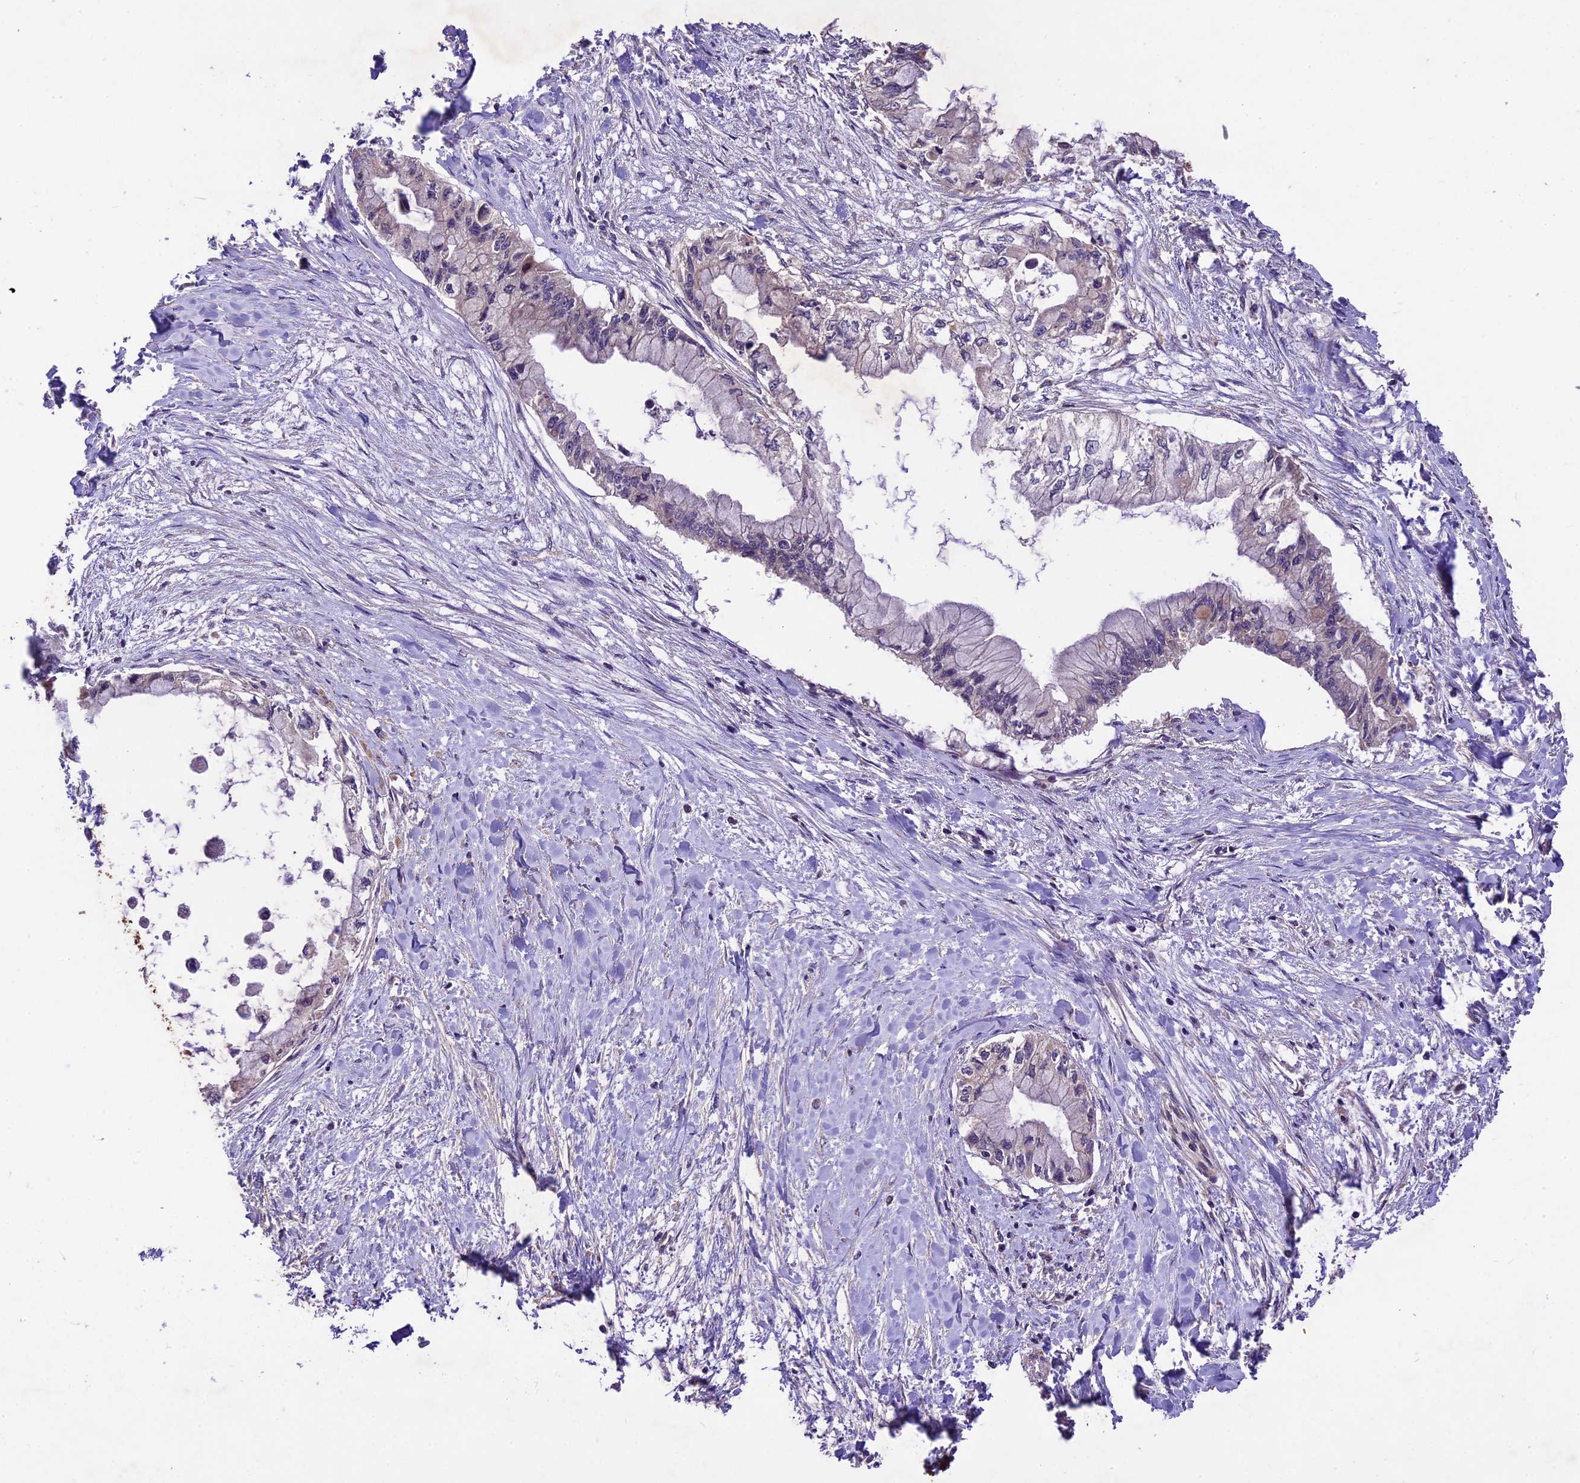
{"staining": {"intensity": "weak", "quantity": "<25%", "location": "cytoplasmic/membranous"}, "tissue": "pancreatic cancer", "cell_type": "Tumor cells", "image_type": "cancer", "snomed": [{"axis": "morphology", "description": "Adenocarcinoma, NOS"}, {"axis": "topography", "description": "Pancreas"}], "caption": "Tumor cells show no significant protein staining in pancreatic cancer (adenocarcinoma).", "gene": "CRLF1", "patient": {"sex": "male", "age": 48}}